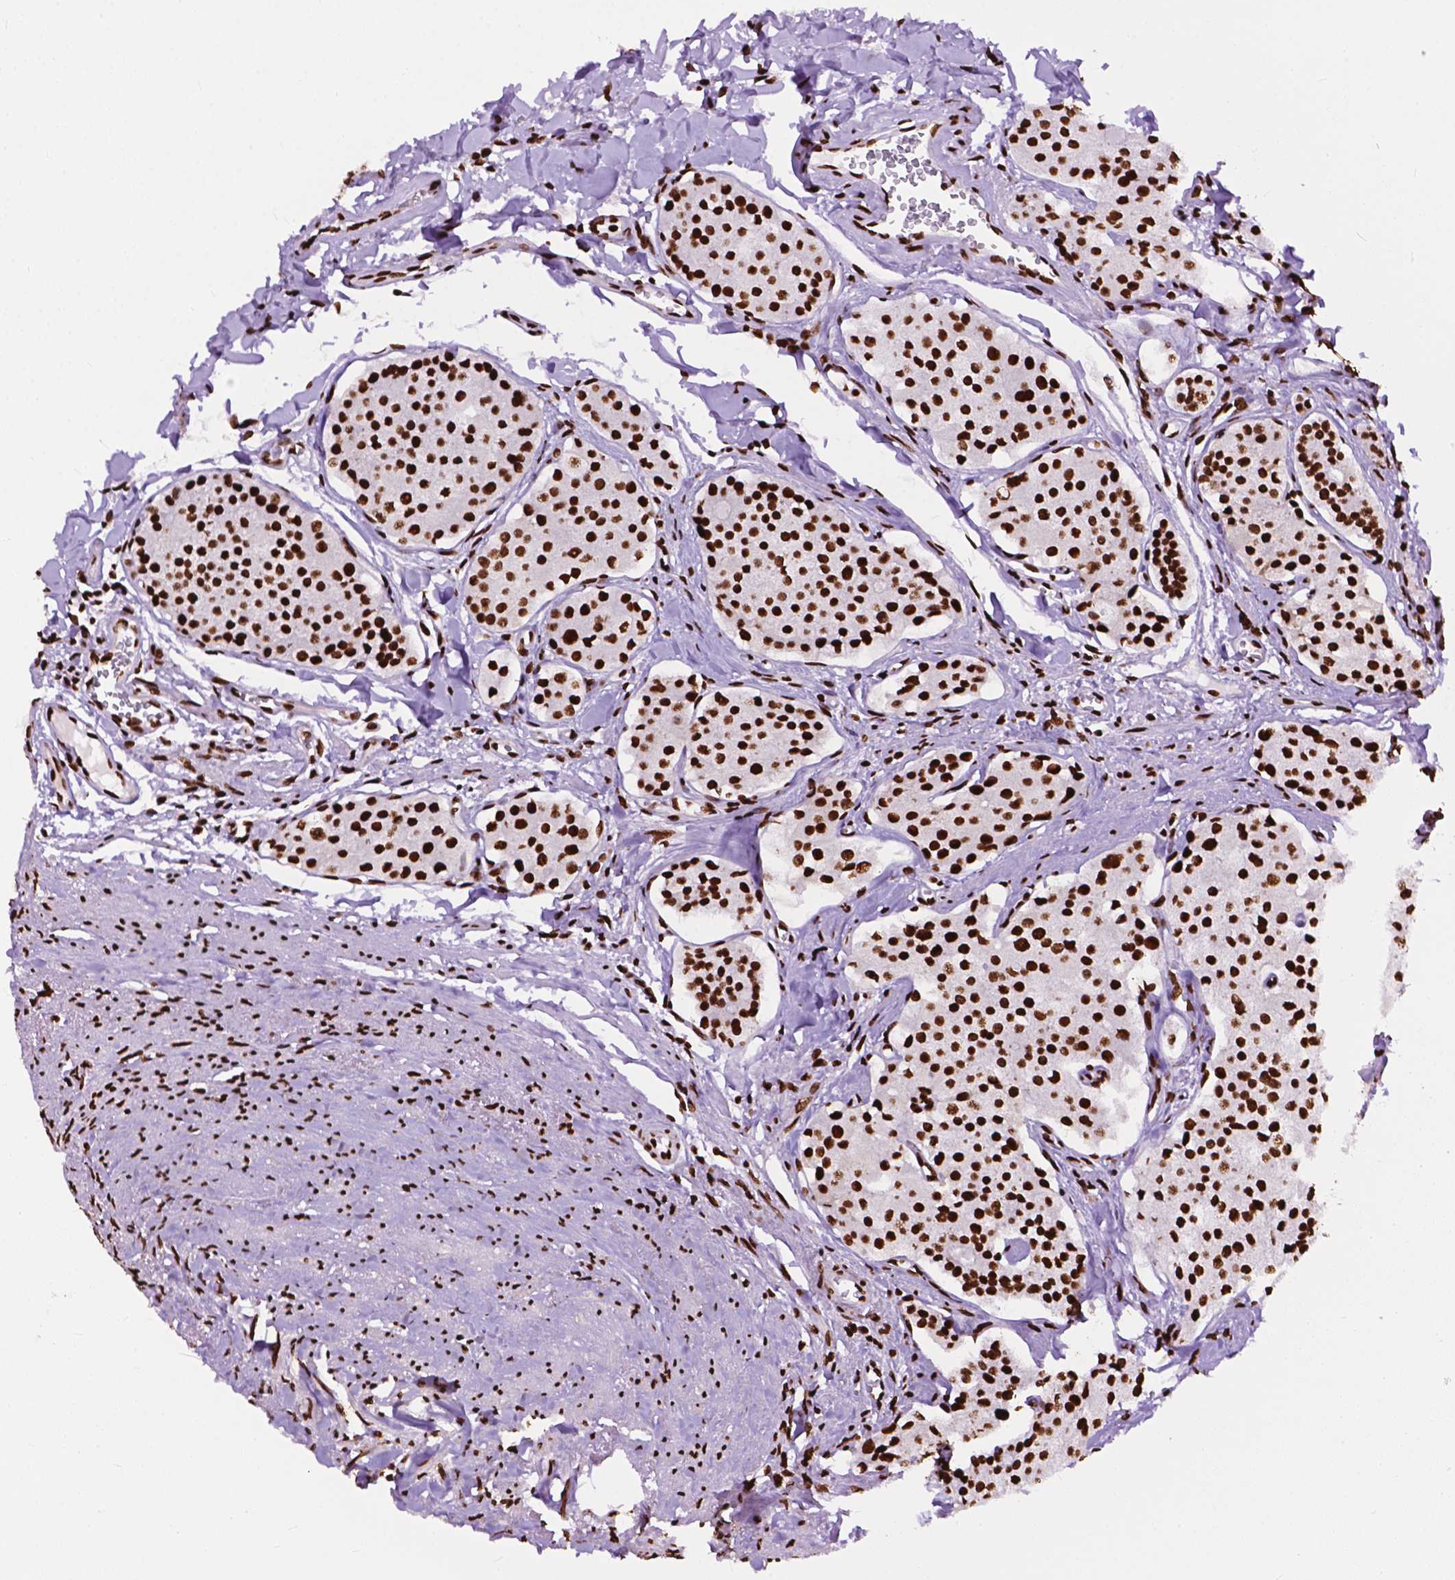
{"staining": {"intensity": "strong", "quantity": ">75%", "location": "nuclear"}, "tissue": "carcinoid", "cell_type": "Tumor cells", "image_type": "cancer", "snomed": [{"axis": "morphology", "description": "Carcinoid, malignant, NOS"}, {"axis": "topography", "description": "Small intestine"}], "caption": "A high-resolution image shows immunohistochemistry staining of carcinoid (malignant), which reveals strong nuclear expression in approximately >75% of tumor cells.", "gene": "SMIM5", "patient": {"sex": "female", "age": 65}}